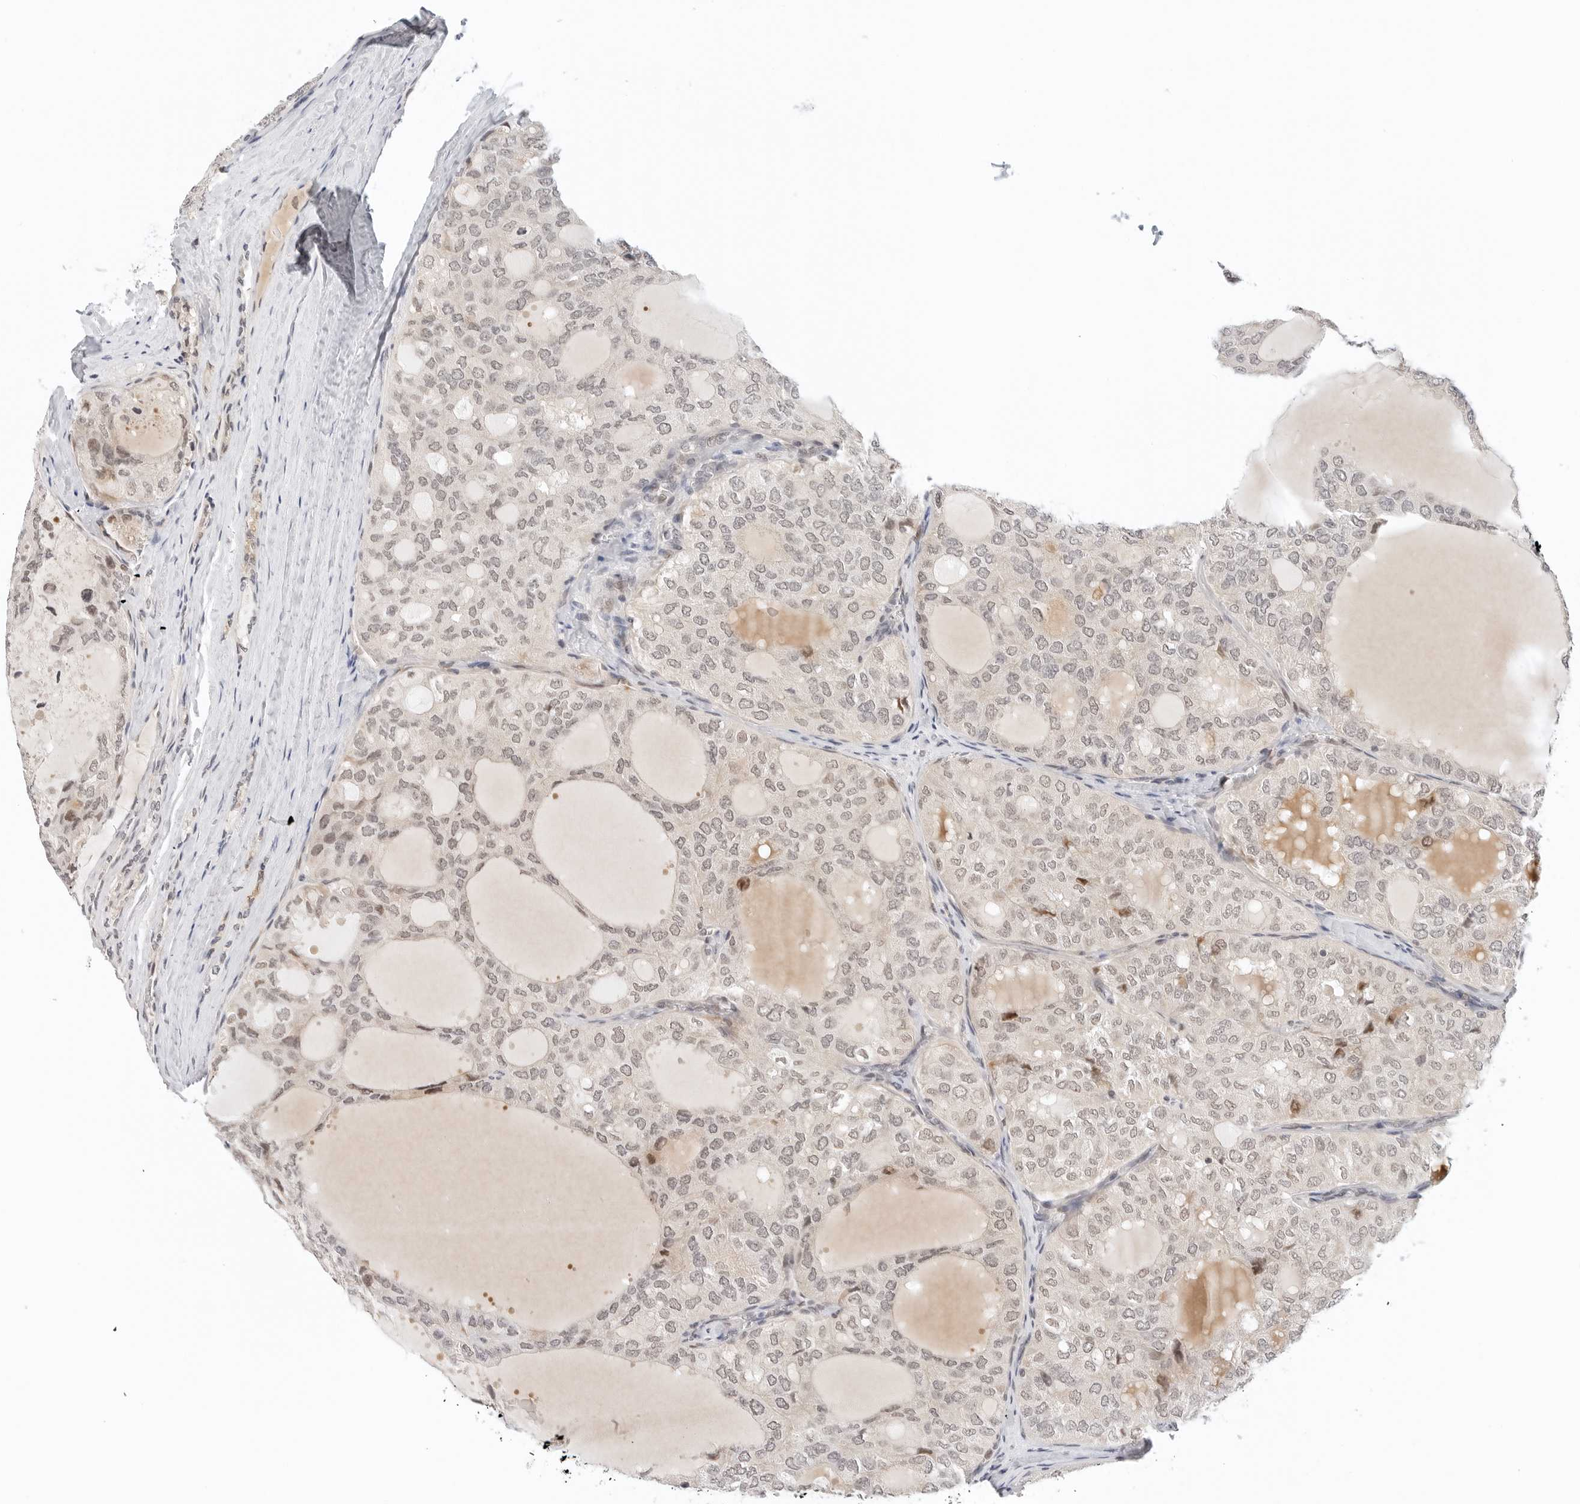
{"staining": {"intensity": "weak", "quantity": ">75%", "location": "nuclear"}, "tissue": "thyroid cancer", "cell_type": "Tumor cells", "image_type": "cancer", "snomed": [{"axis": "morphology", "description": "Follicular adenoma carcinoma, NOS"}, {"axis": "topography", "description": "Thyroid gland"}], "caption": "This is a histology image of immunohistochemistry staining of follicular adenoma carcinoma (thyroid), which shows weak staining in the nuclear of tumor cells.", "gene": "TSEN2", "patient": {"sex": "male", "age": 75}}